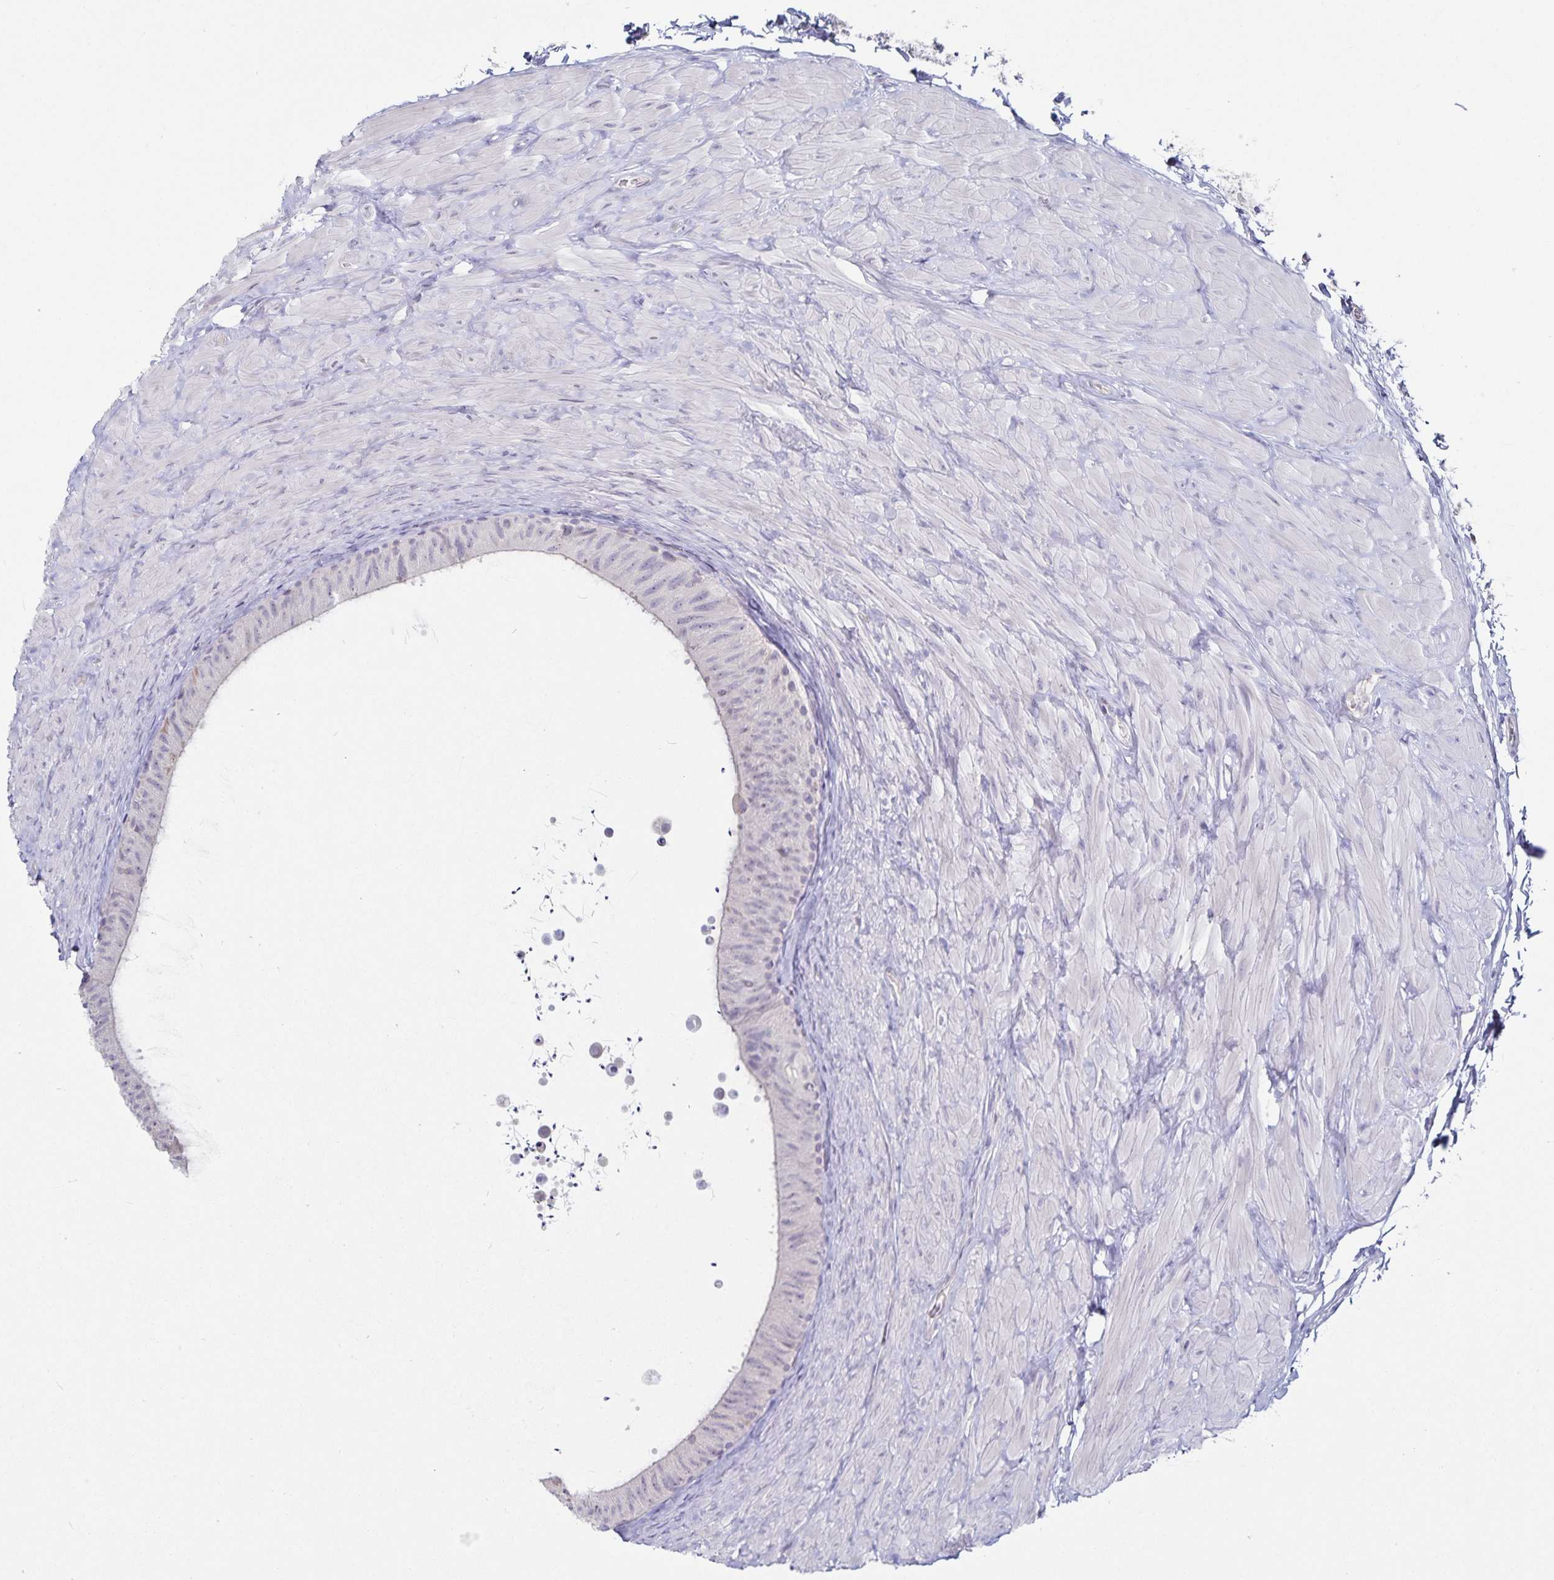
{"staining": {"intensity": "negative", "quantity": "none", "location": "none"}, "tissue": "epididymis", "cell_type": "Glandular cells", "image_type": "normal", "snomed": [{"axis": "morphology", "description": "Normal tissue, NOS"}, {"axis": "topography", "description": "Epididymis, spermatic cord, NOS"}, {"axis": "topography", "description": "Epididymis"}], "caption": "This is a image of immunohistochemistry (IHC) staining of benign epididymis, which shows no expression in glandular cells. (Immunohistochemistry, brightfield microscopy, high magnification).", "gene": "DNAH9", "patient": {"sex": "male", "age": 31}}